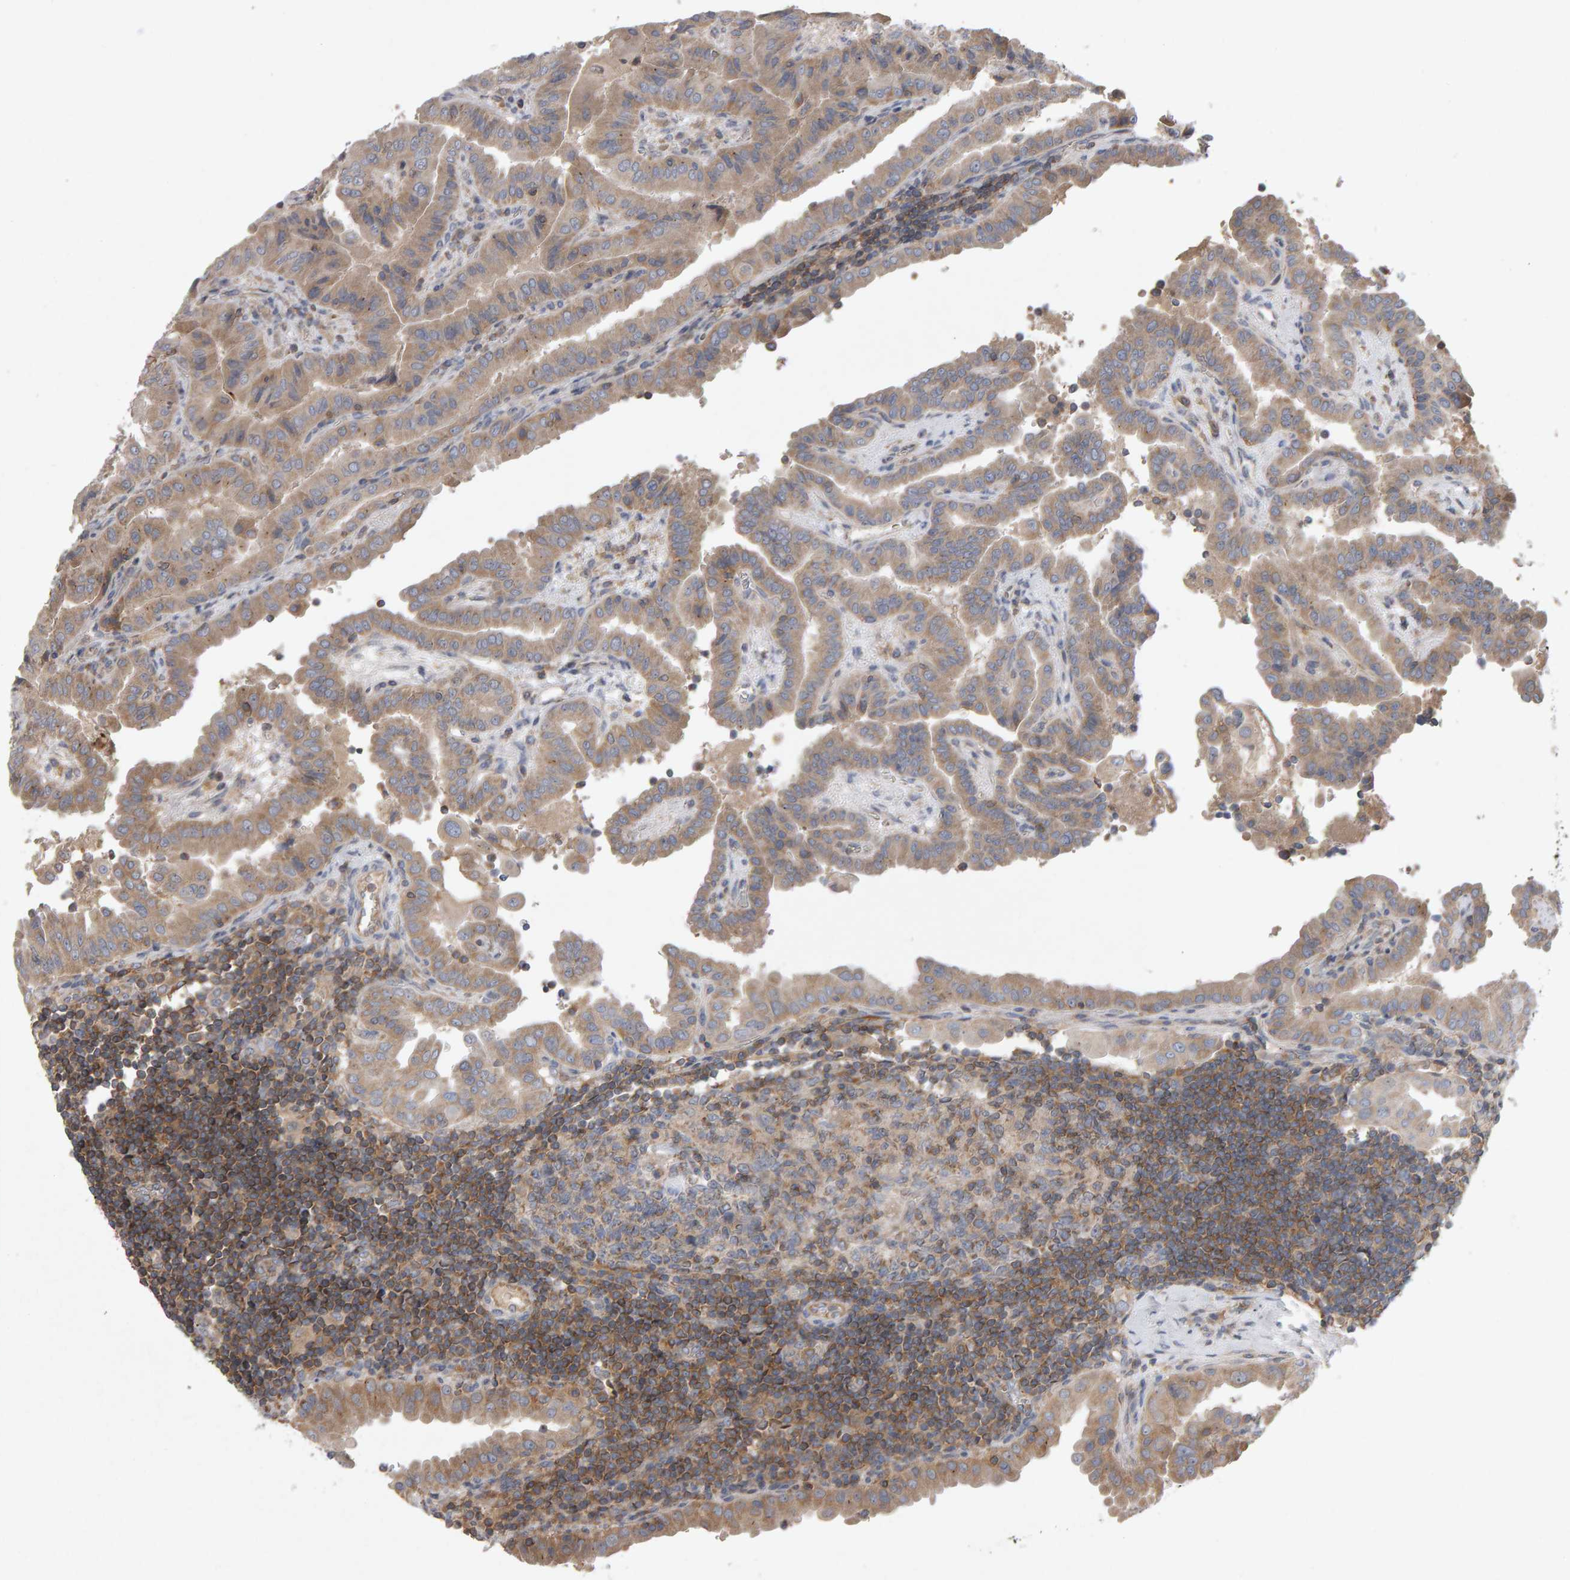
{"staining": {"intensity": "weak", "quantity": ">75%", "location": "cytoplasmic/membranous"}, "tissue": "thyroid cancer", "cell_type": "Tumor cells", "image_type": "cancer", "snomed": [{"axis": "morphology", "description": "Papillary adenocarcinoma, NOS"}, {"axis": "topography", "description": "Thyroid gland"}], "caption": "A photomicrograph of thyroid papillary adenocarcinoma stained for a protein demonstrates weak cytoplasmic/membranous brown staining in tumor cells.", "gene": "PGS1", "patient": {"sex": "male", "age": 33}}